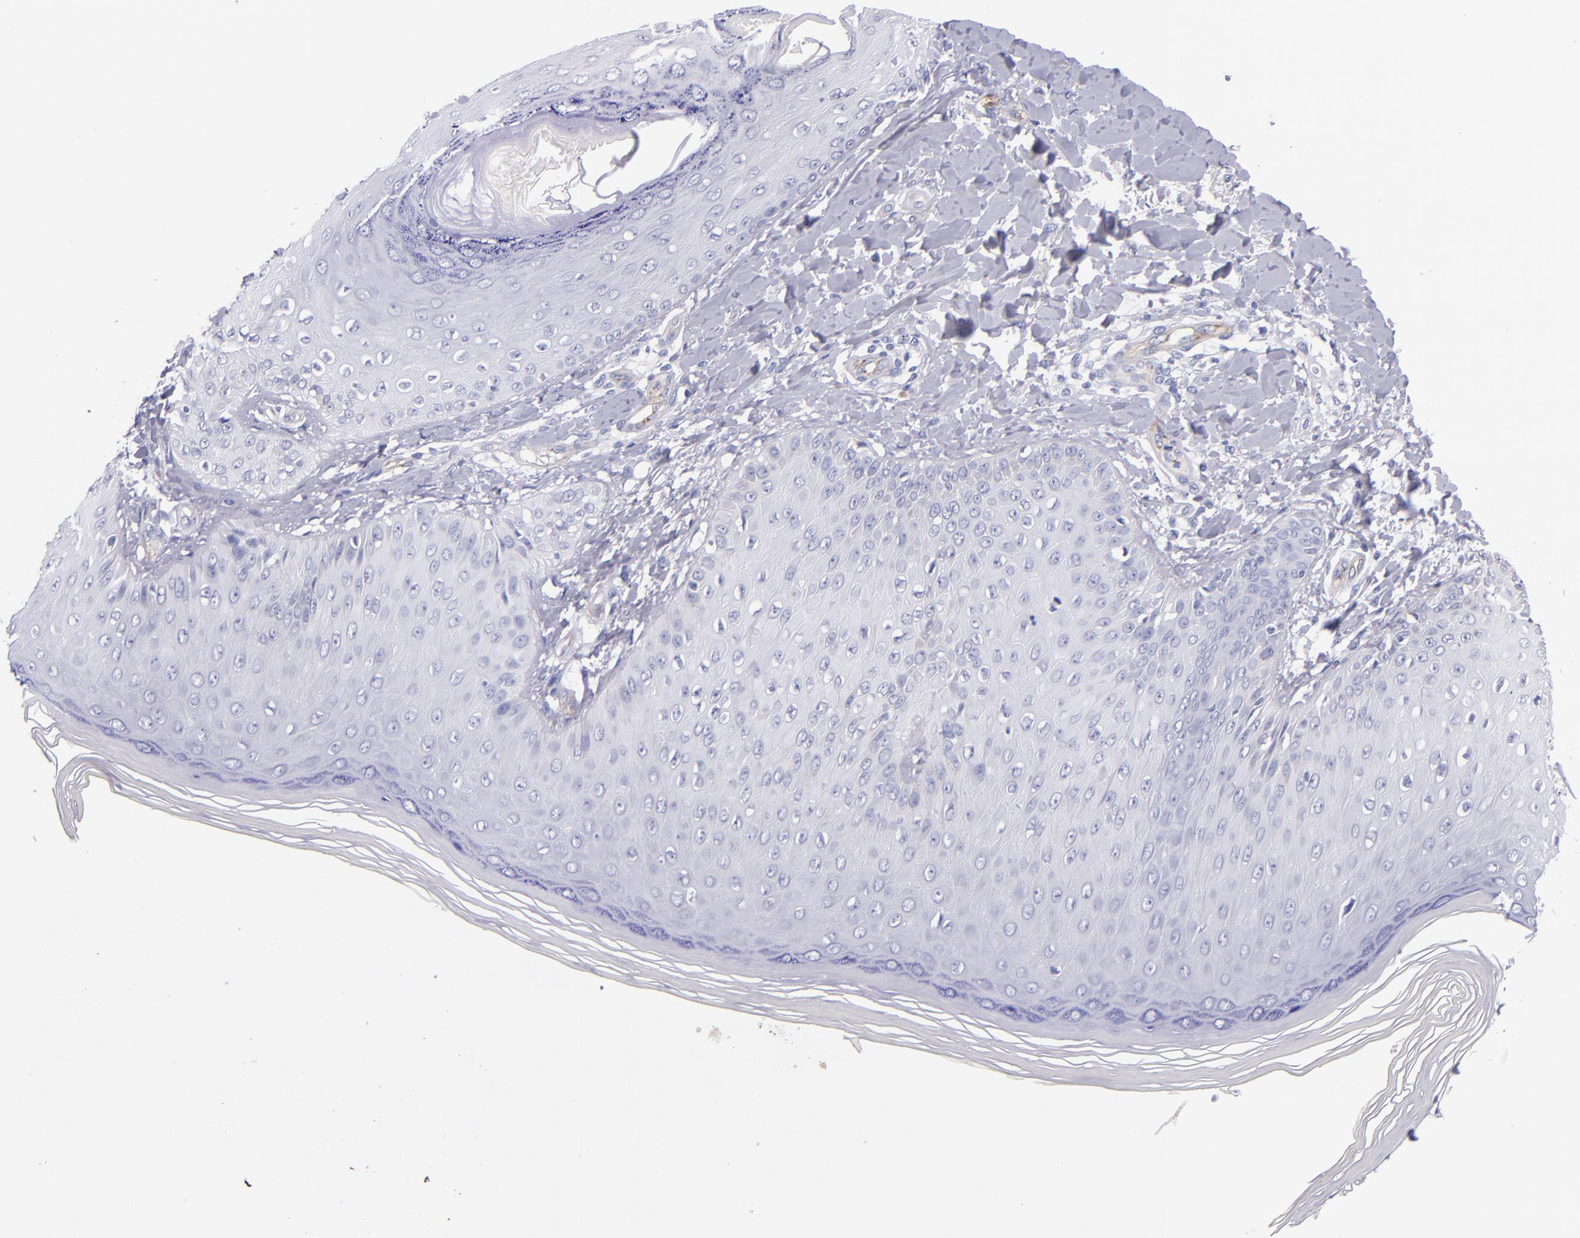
{"staining": {"intensity": "negative", "quantity": "none", "location": "none"}, "tissue": "skin", "cell_type": "Epidermal cells", "image_type": "normal", "snomed": [{"axis": "morphology", "description": "Normal tissue, NOS"}, {"axis": "morphology", "description": "Inflammation, NOS"}, {"axis": "topography", "description": "Soft tissue"}, {"axis": "topography", "description": "Anal"}], "caption": "Immunohistochemistry photomicrograph of normal skin stained for a protein (brown), which reveals no staining in epidermal cells.", "gene": "NOS3", "patient": {"sex": "female", "age": 15}}